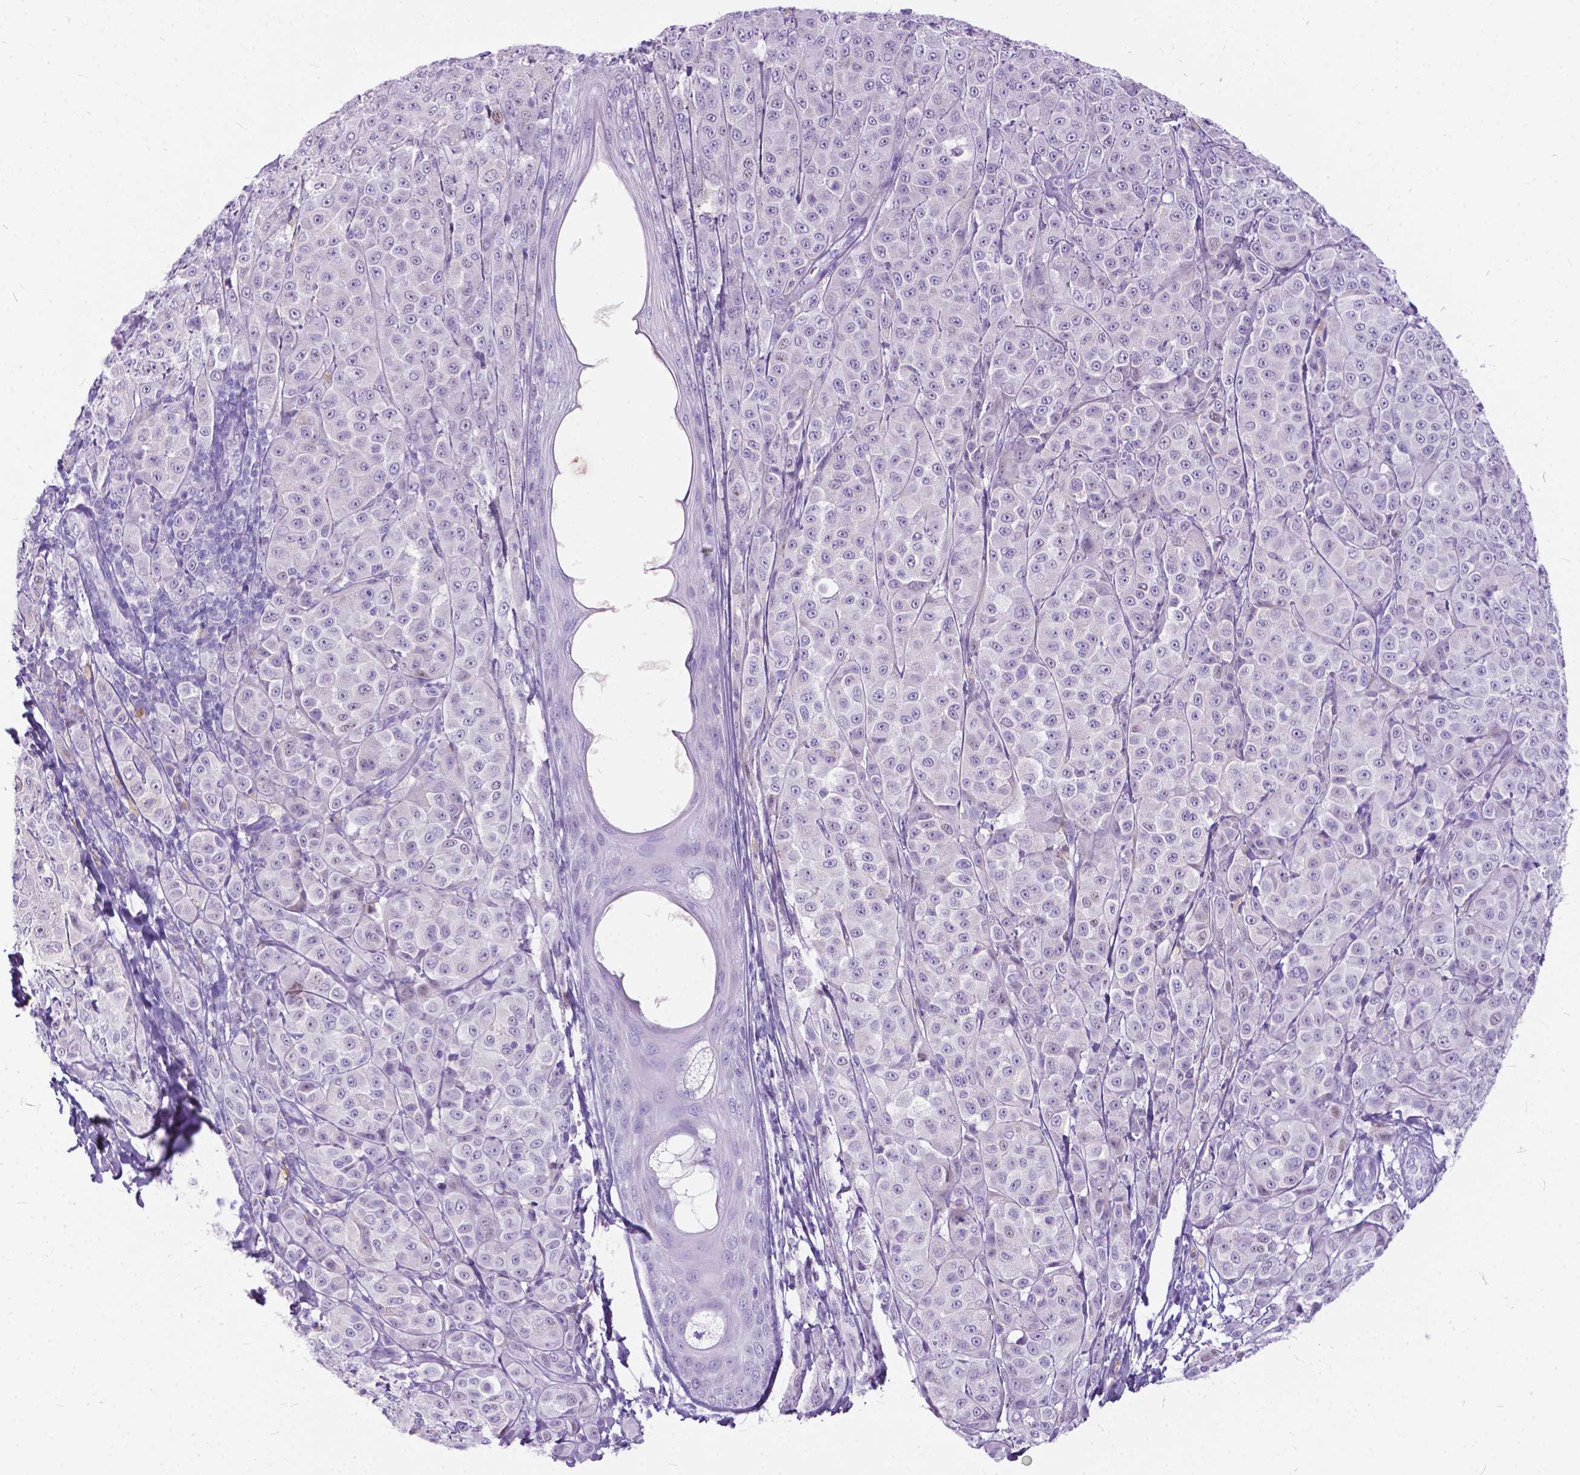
{"staining": {"intensity": "negative", "quantity": "none", "location": "none"}, "tissue": "melanoma", "cell_type": "Tumor cells", "image_type": "cancer", "snomed": [{"axis": "morphology", "description": "Malignant melanoma, NOS"}, {"axis": "topography", "description": "Skin"}], "caption": "Protein analysis of melanoma reveals no significant expression in tumor cells. The staining is performed using DAB (3,3'-diaminobenzidine) brown chromogen with nuclei counter-stained in using hematoxylin.", "gene": "BSND", "patient": {"sex": "male", "age": 89}}